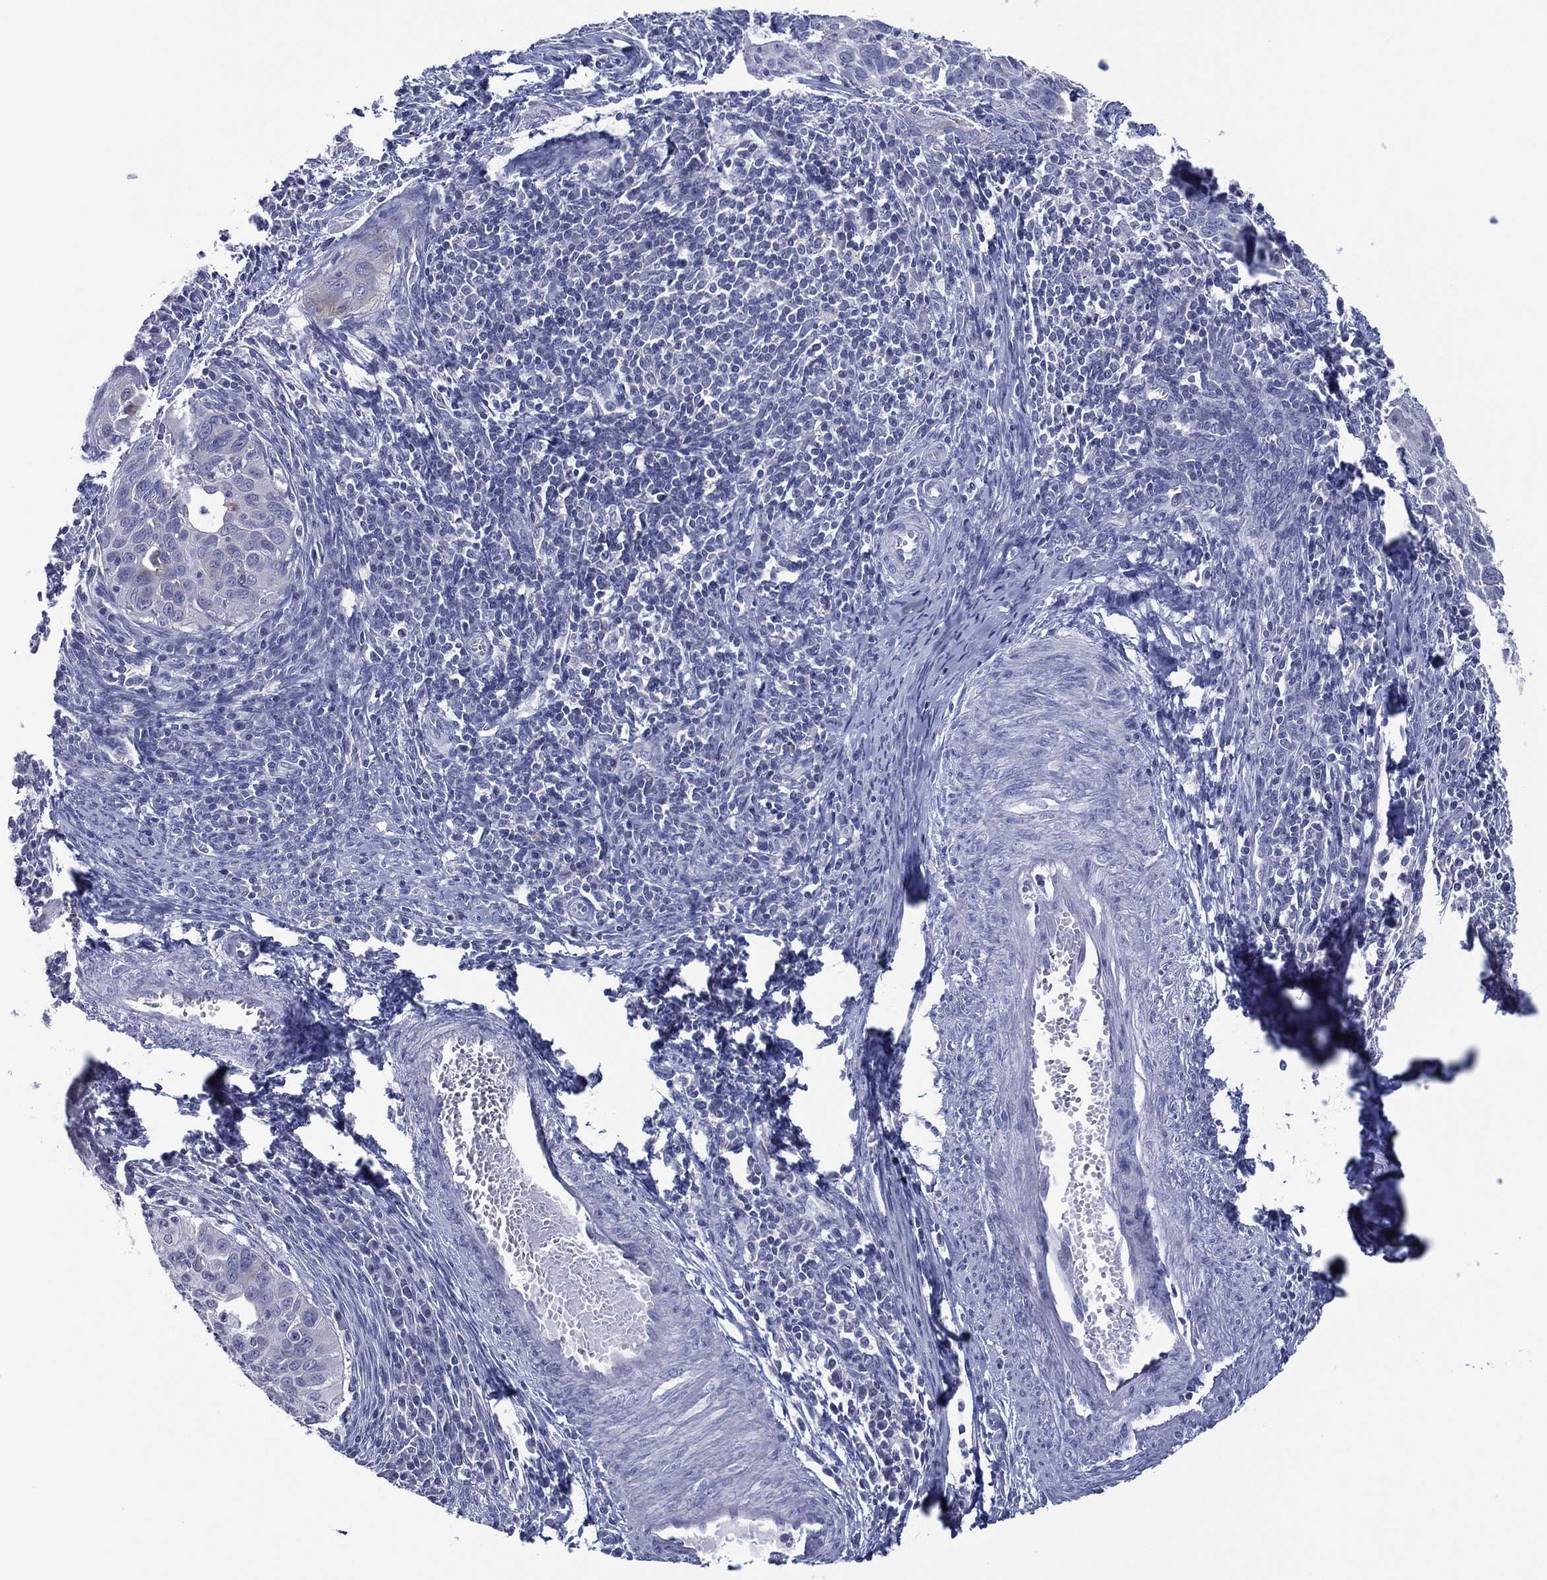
{"staining": {"intensity": "negative", "quantity": "none", "location": "none"}, "tissue": "cervical cancer", "cell_type": "Tumor cells", "image_type": "cancer", "snomed": [{"axis": "morphology", "description": "Squamous cell carcinoma, NOS"}, {"axis": "topography", "description": "Cervix"}], "caption": "Immunohistochemical staining of cervical cancer (squamous cell carcinoma) demonstrates no significant staining in tumor cells.", "gene": "TRIM31", "patient": {"sex": "female", "age": 26}}